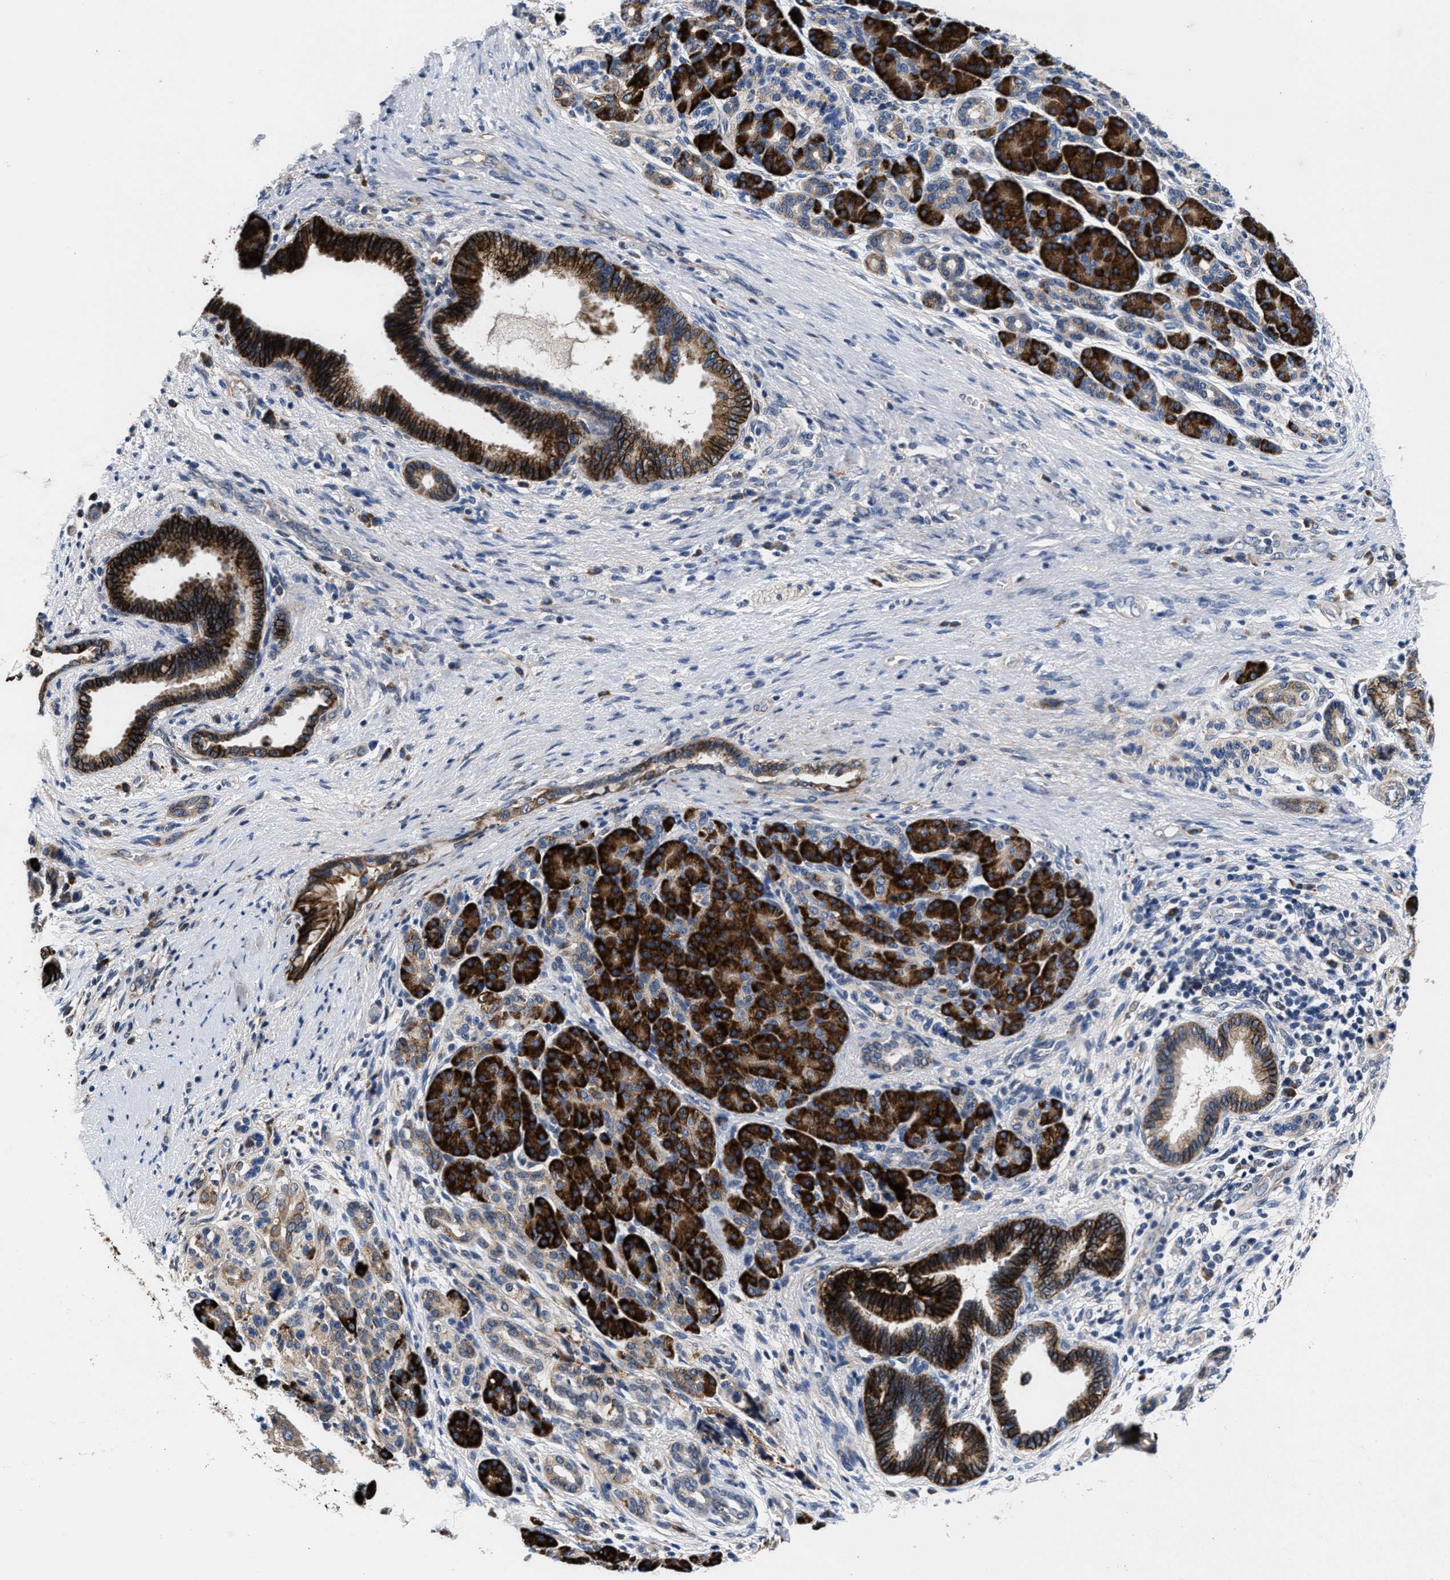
{"staining": {"intensity": "strong", "quantity": ">75%", "location": "cytoplasmic/membranous"}, "tissue": "pancreatic cancer", "cell_type": "Tumor cells", "image_type": "cancer", "snomed": [{"axis": "morphology", "description": "Adenocarcinoma, NOS"}, {"axis": "topography", "description": "Pancreas"}], "caption": "IHC histopathology image of neoplastic tissue: pancreatic cancer stained using IHC displays high levels of strong protein expression localized specifically in the cytoplasmic/membranous of tumor cells, appearing as a cytoplasmic/membranous brown color.", "gene": "SLC12A2", "patient": {"sex": "male", "age": 59}}